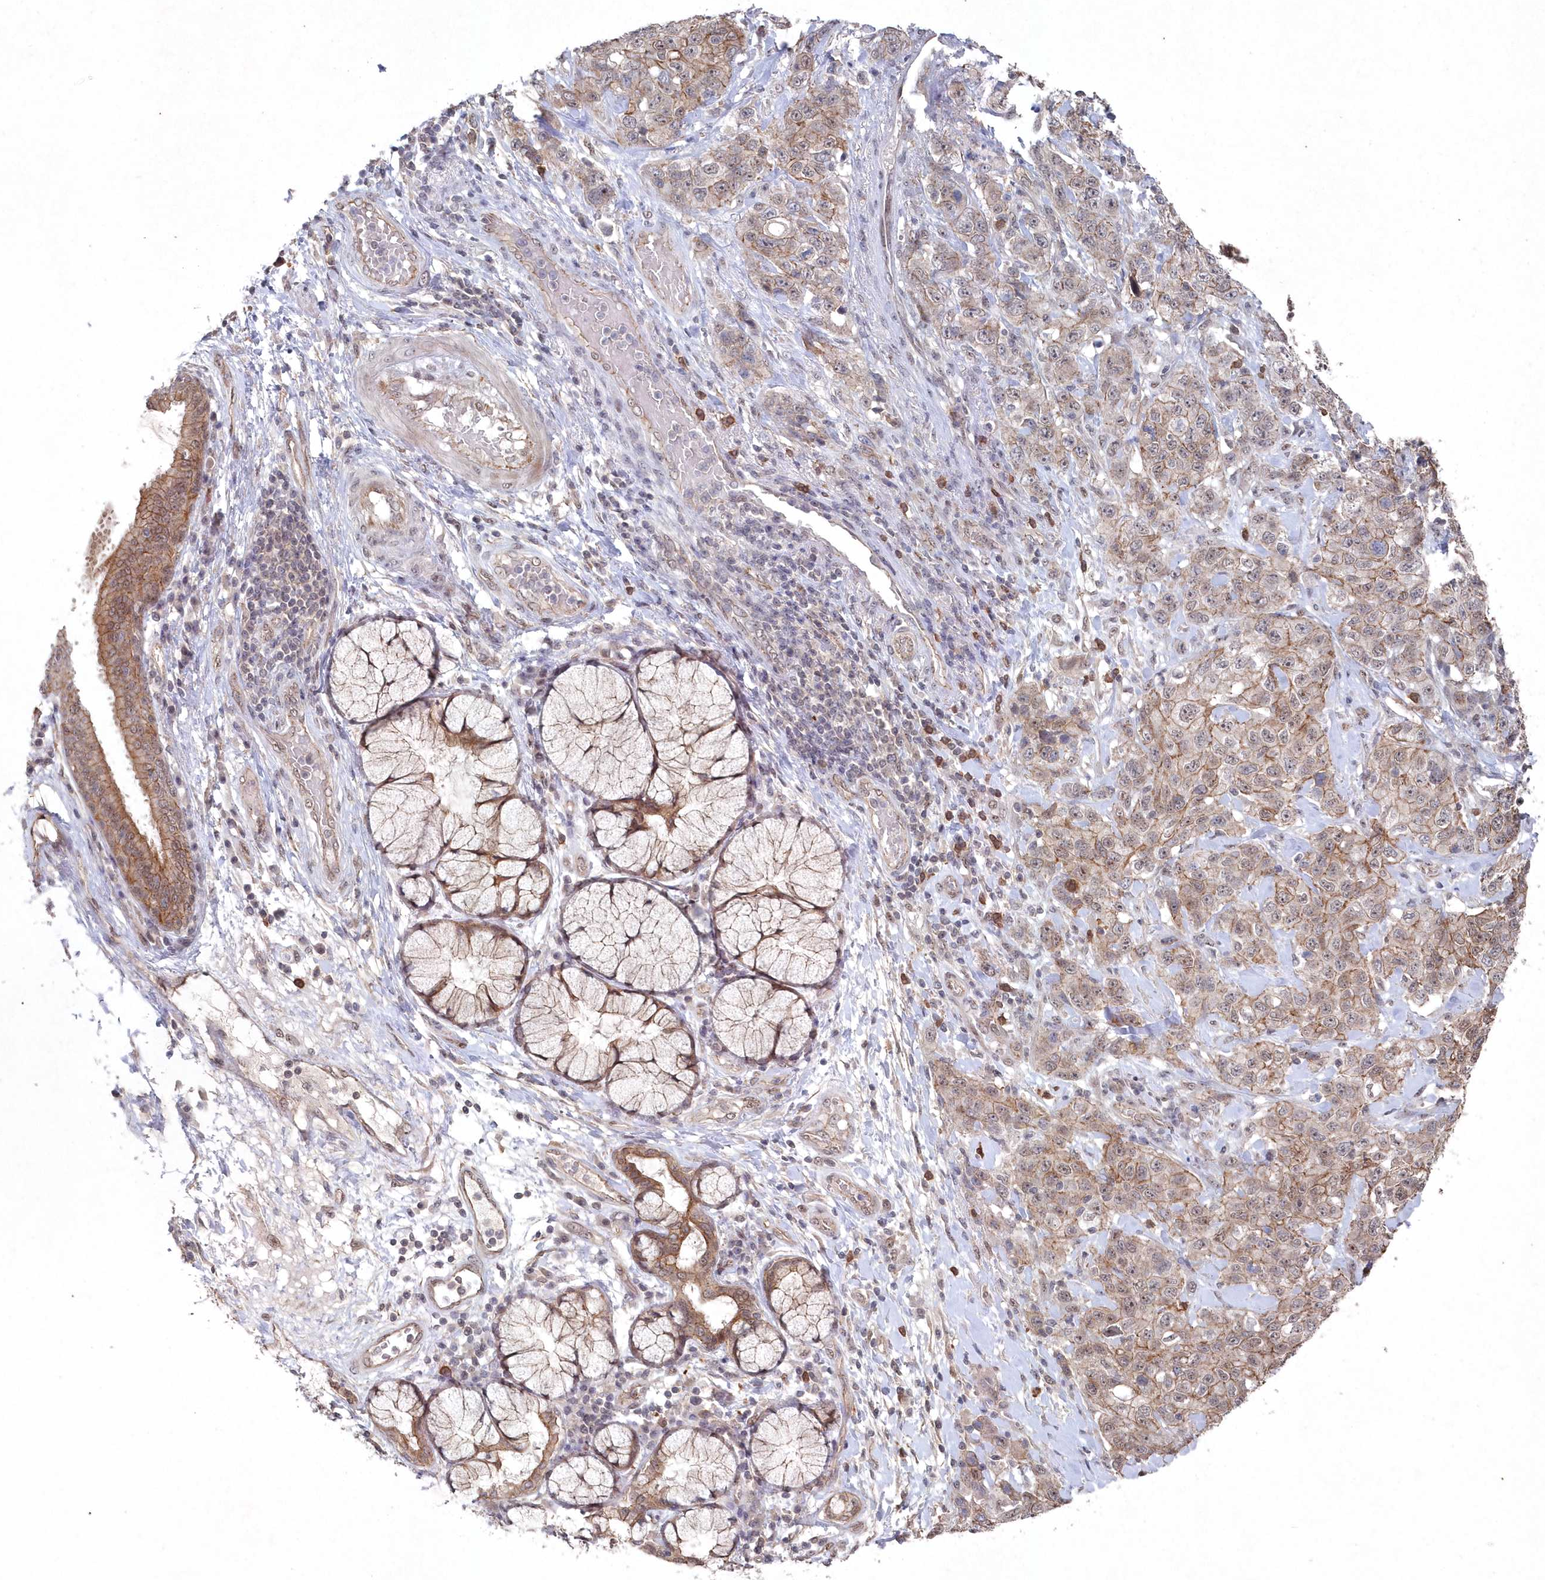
{"staining": {"intensity": "moderate", "quantity": "25%-75%", "location": "cytoplasmic/membranous"}, "tissue": "stomach cancer", "cell_type": "Tumor cells", "image_type": "cancer", "snomed": [{"axis": "morphology", "description": "Adenocarcinoma, NOS"}, {"axis": "topography", "description": "Stomach"}], "caption": "Approximately 25%-75% of tumor cells in stomach cancer demonstrate moderate cytoplasmic/membranous protein staining as visualized by brown immunohistochemical staining.", "gene": "VSIG2", "patient": {"sex": "male", "age": 48}}